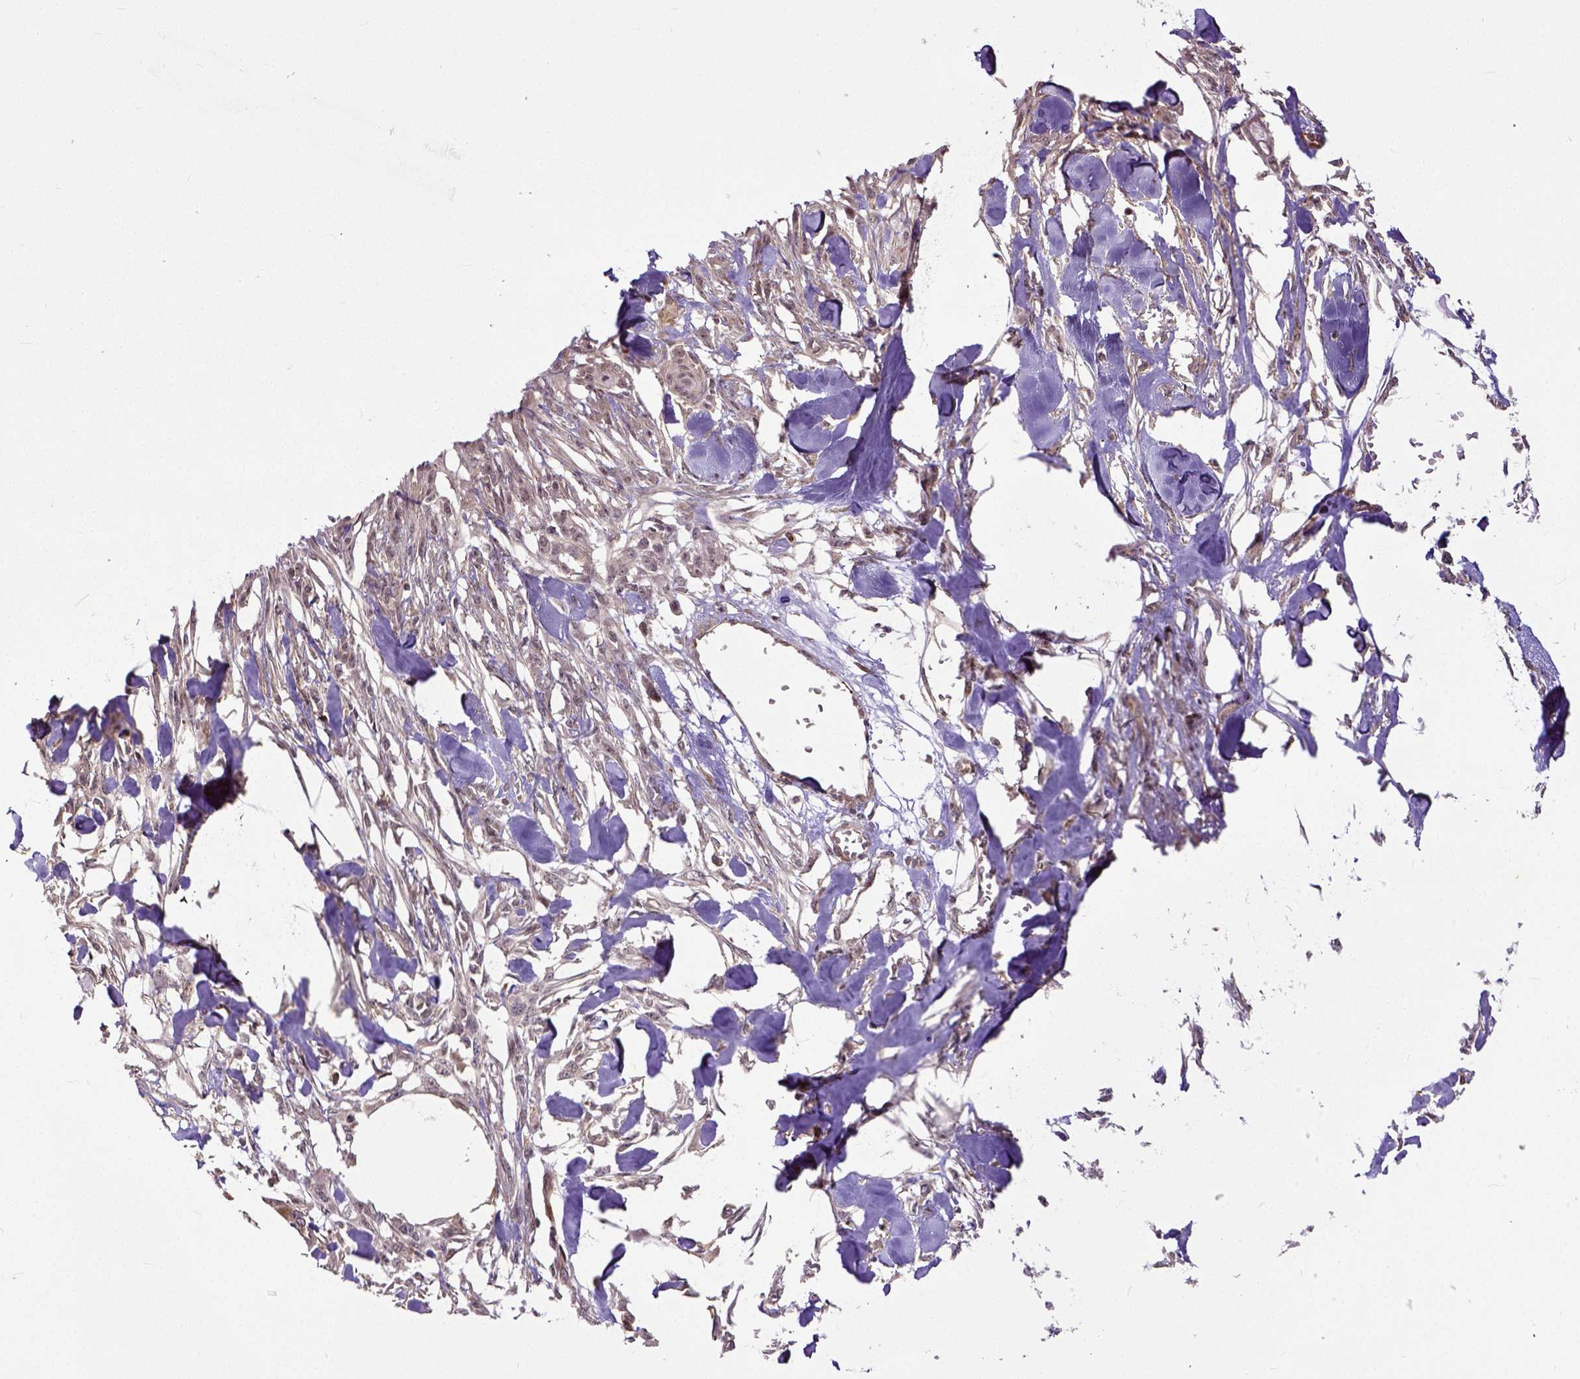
{"staining": {"intensity": "weak", "quantity": ">75%", "location": "cytoplasmic/membranous"}, "tissue": "skin cancer", "cell_type": "Tumor cells", "image_type": "cancer", "snomed": [{"axis": "morphology", "description": "Squamous cell carcinoma, NOS"}, {"axis": "topography", "description": "Skin"}], "caption": "Protein analysis of skin squamous cell carcinoma tissue demonstrates weak cytoplasmic/membranous staining in approximately >75% of tumor cells. (brown staining indicates protein expression, while blue staining denotes nuclei).", "gene": "DICER1", "patient": {"sex": "male", "age": 79}}